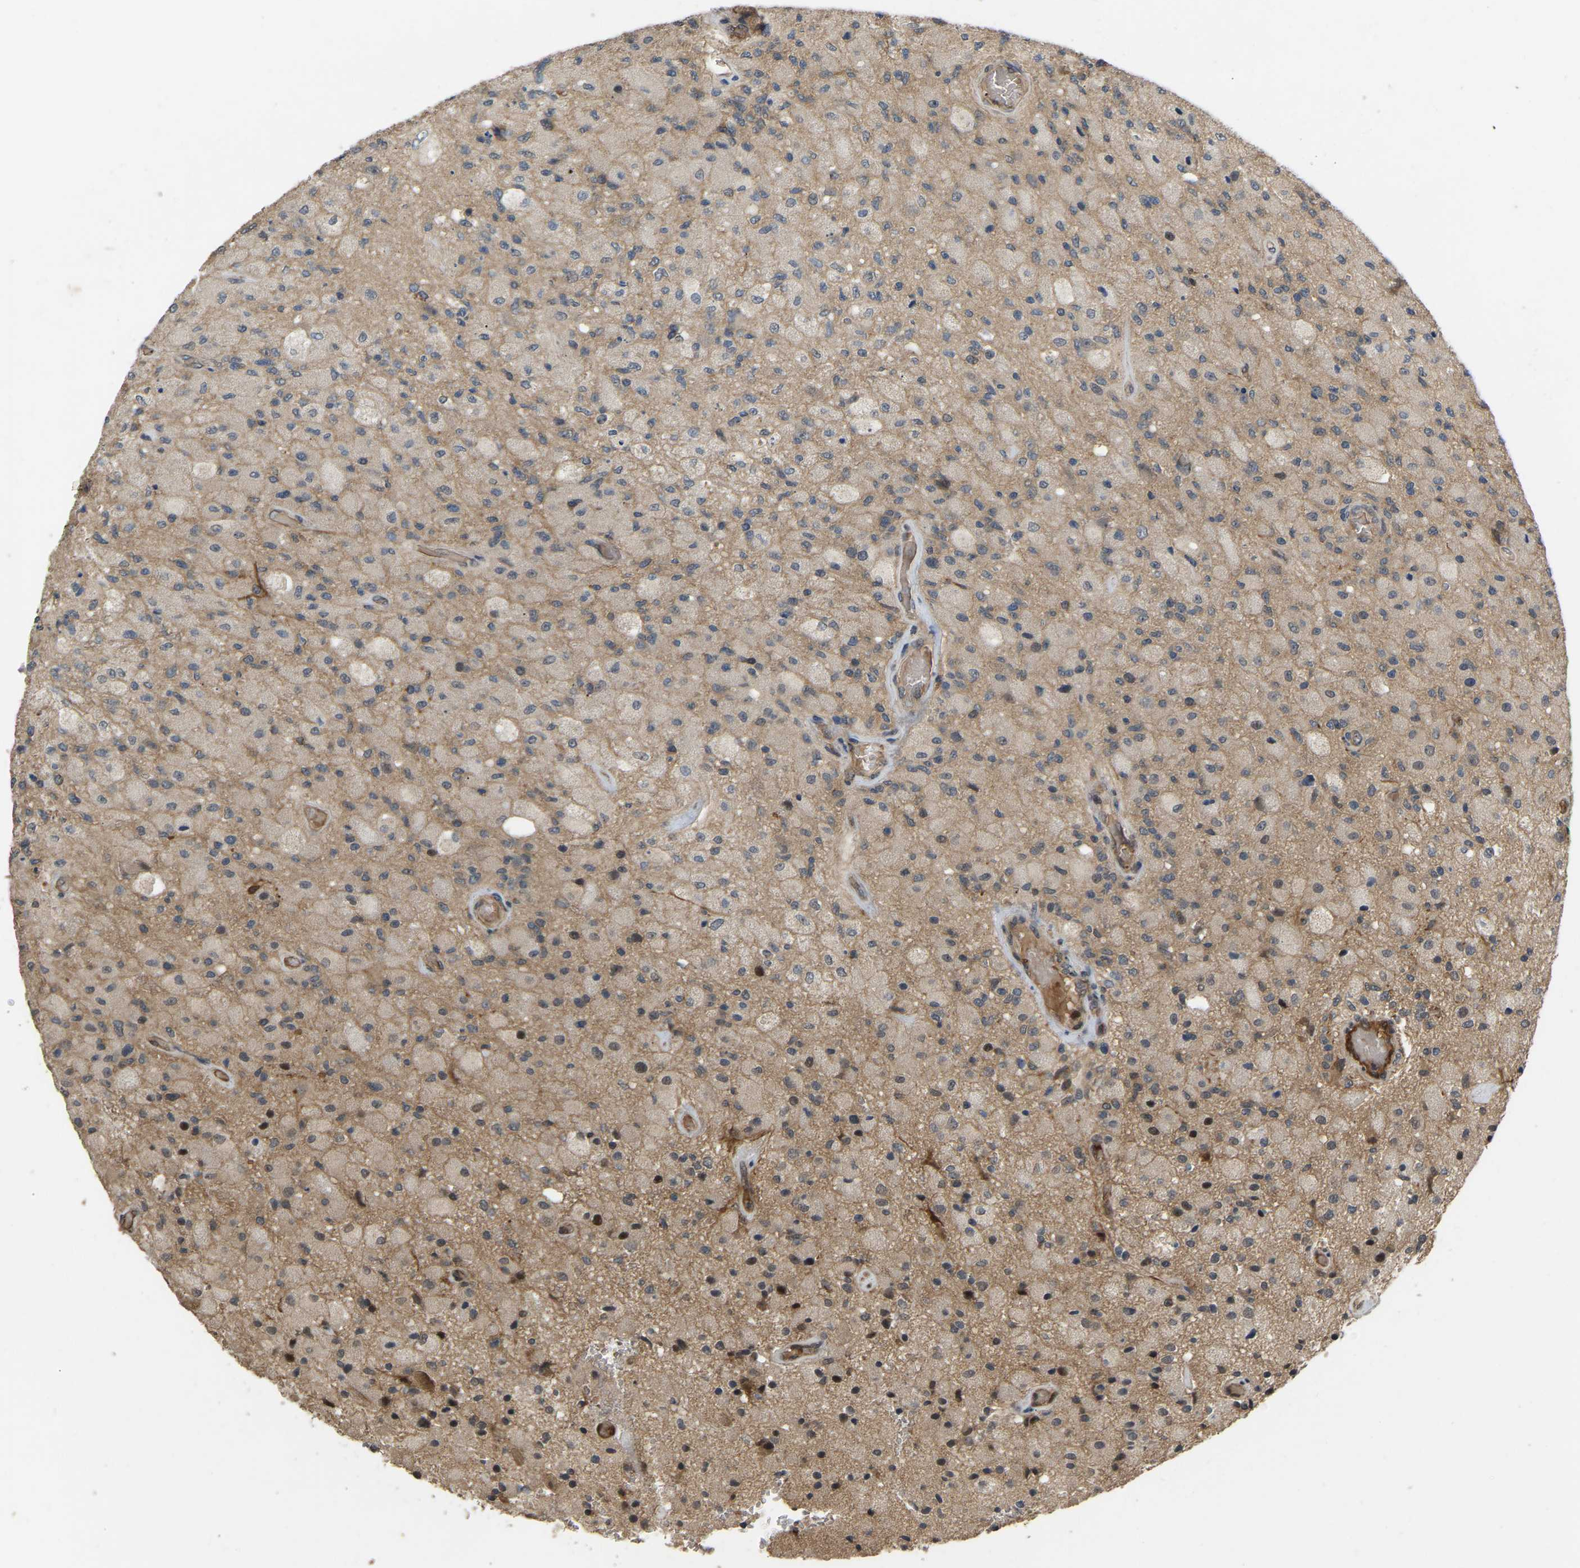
{"staining": {"intensity": "negative", "quantity": "none", "location": "none"}, "tissue": "glioma", "cell_type": "Tumor cells", "image_type": "cancer", "snomed": [{"axis": "morphology", "description": "Normal tissue, NOS"}, {"axis": "morphology", "description": "Glioma, malignant, High grade"}, {"axis": "topography", "description": "Cerebral cortex"}], "caption": "A histopathology image of high-grade glioma (malignant) stained for a protein reveals no brown staining in tumor cells.", "gene": "LIMK2", "patient": {"sex": "male", "age": 77}}